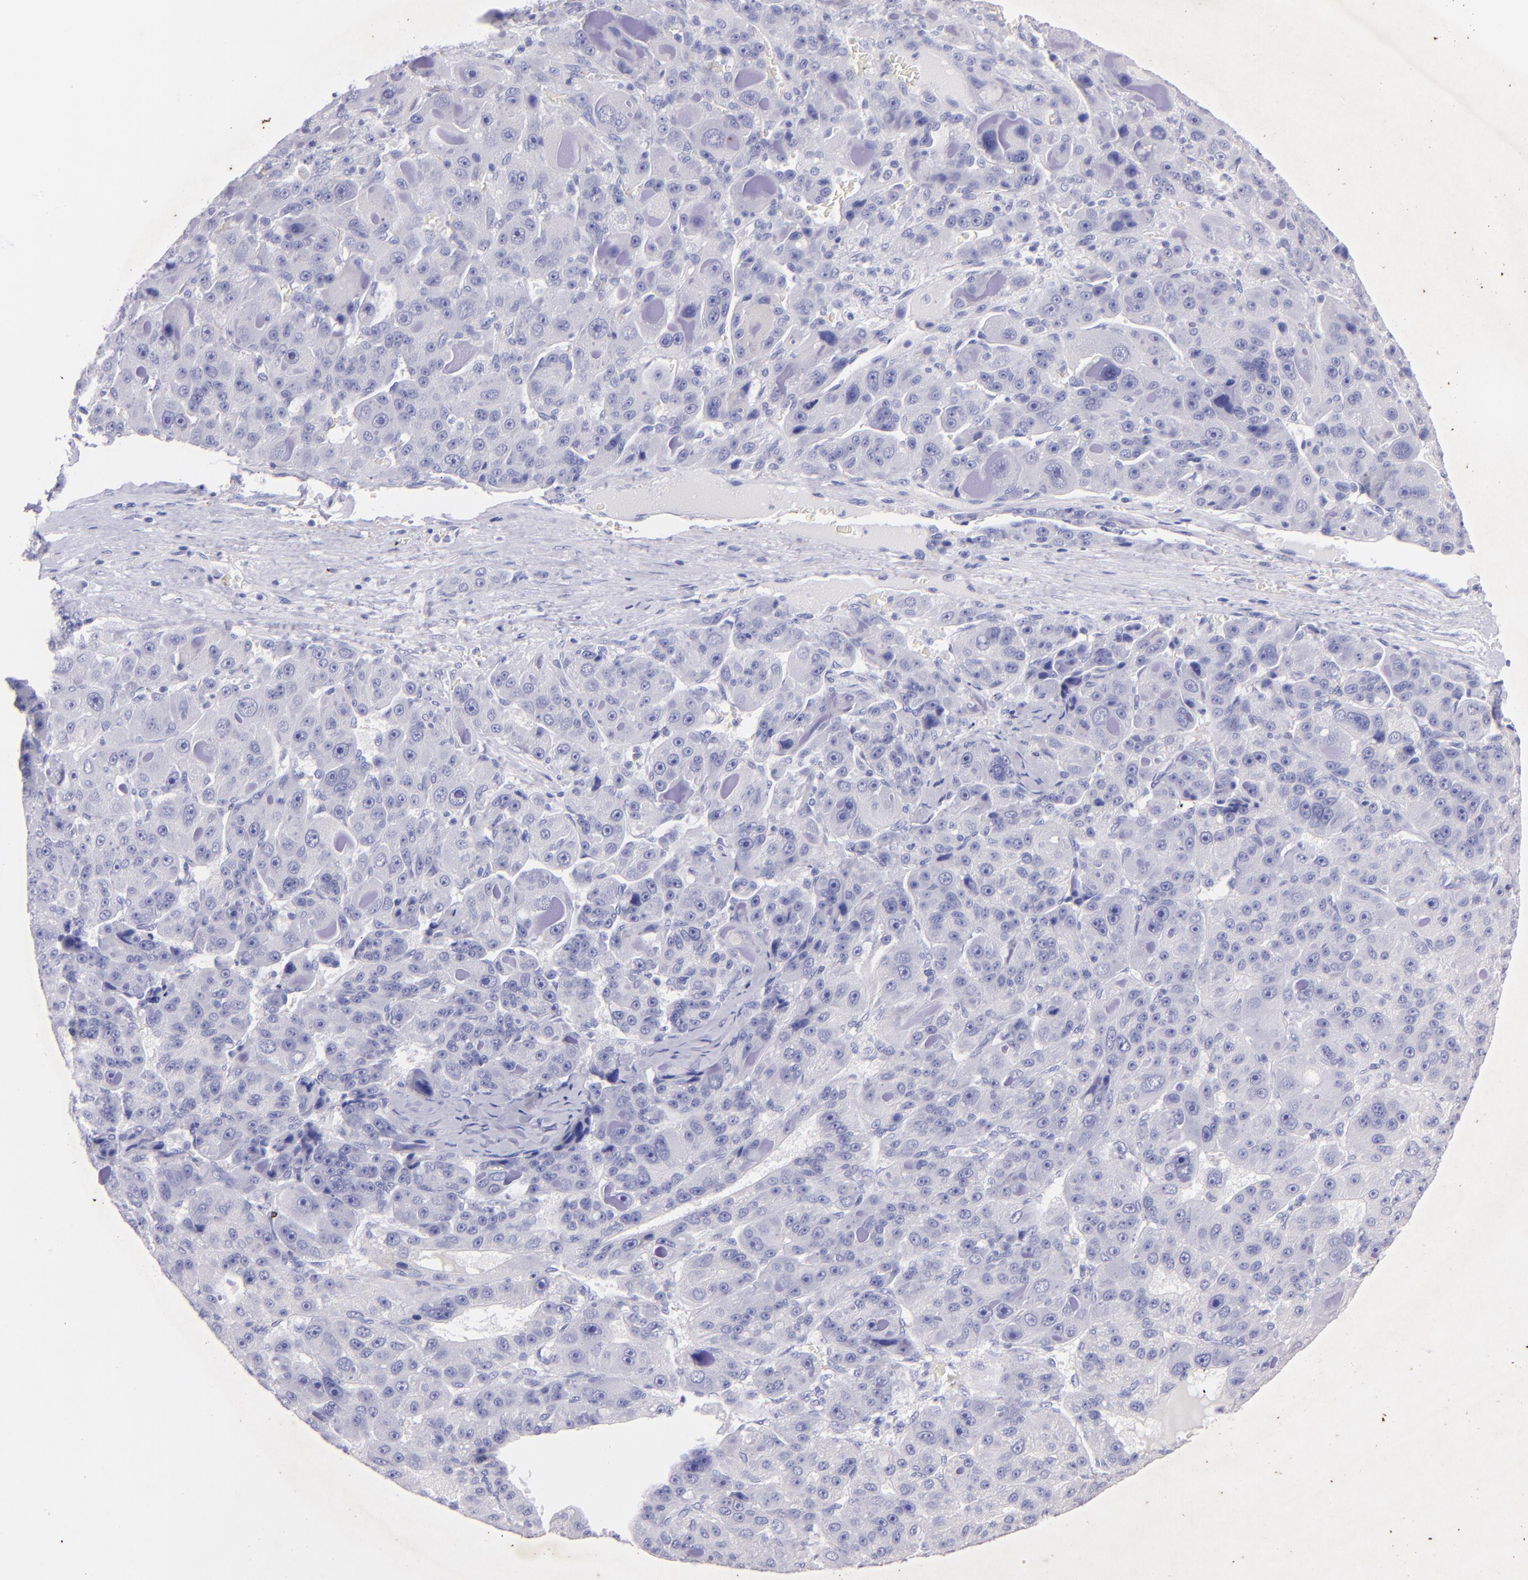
{"staining": {"intensity": "negative", "quantity": "none", "location": "none"}, "tissue": "liver cancer", "cell_type": "Tumor cells", "image_type": "cancer", "snomed": [{"axis": "morphology", "description": "Carcinoma, Hepatocellular, NOS"}, {"axis": "topography", "description": "Liver"}], "caption": "Tumor cells are negative for protein expression in human hepatocellular carcinoma (liver).", "gene": "UCHL1", "patient": {"sex": "male", "age": 76}}